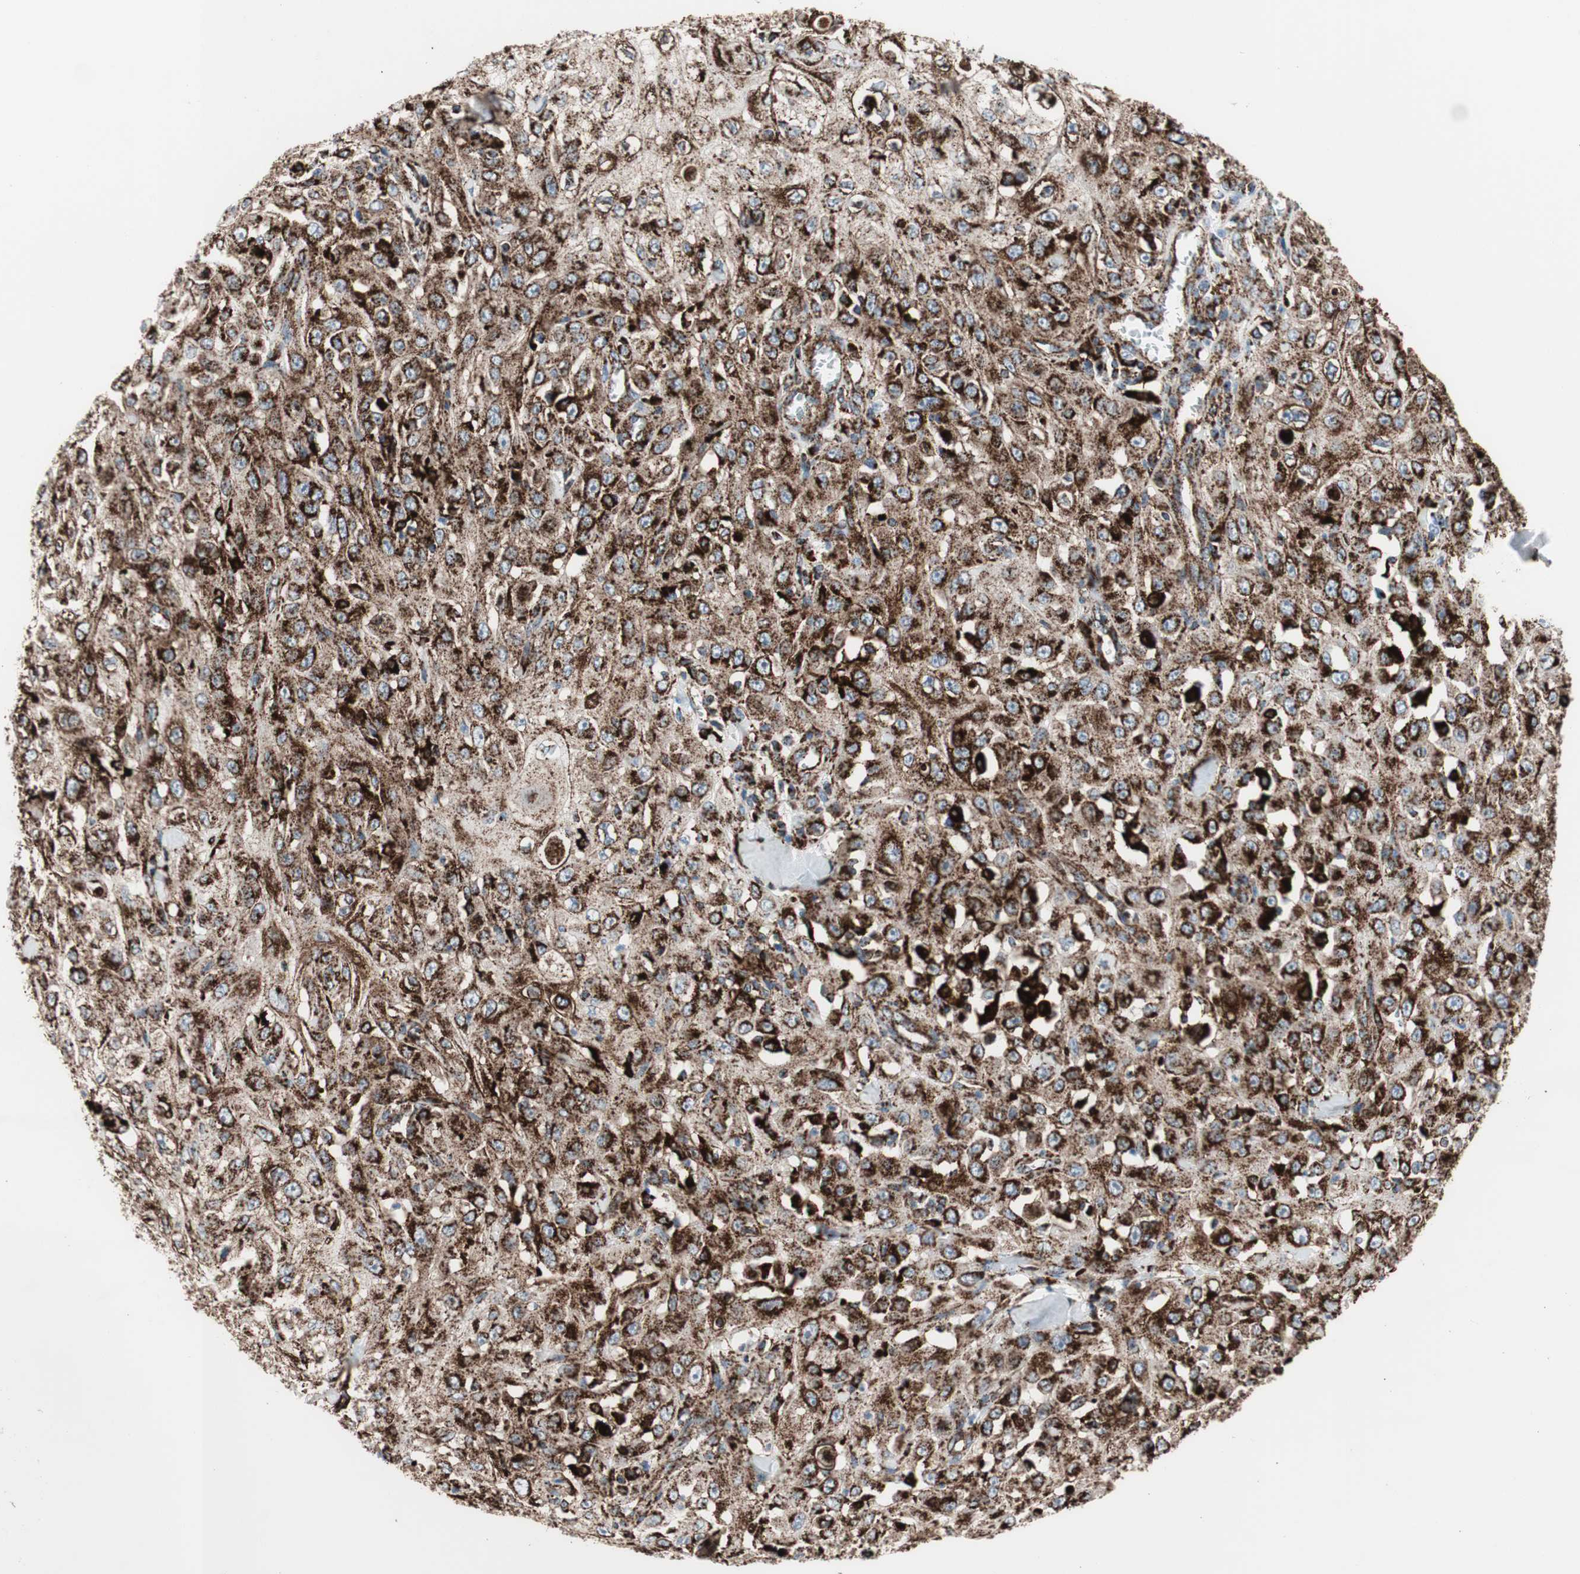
{"staining": {"intensity": "strong", "quantity": ">75%", "location": "cytoplasmic/membranous"}, "tissue": "skin cancer", "cell_type": "Tumor cells", "image_type": "cancer", "snomed": [{"axis": "morphology", "description": "Squamous cell carcinoma, NOS"}, {"axis": "morphology", "description": "Squamous cell carcinoma, metastatic, NOS"}, {"axis": "topography", "description": "Skin"}, {"axis": "topography", "description": "Lymph node"}], "caption": "Human skin metastatic squamous cell carcinoma stained with a brown dye shows strong cytoplasmic/membranous positive staining in about >75% of tumor cells.", "gene": "LAMP1", "patient": {"sex": "male", "age": 75}}